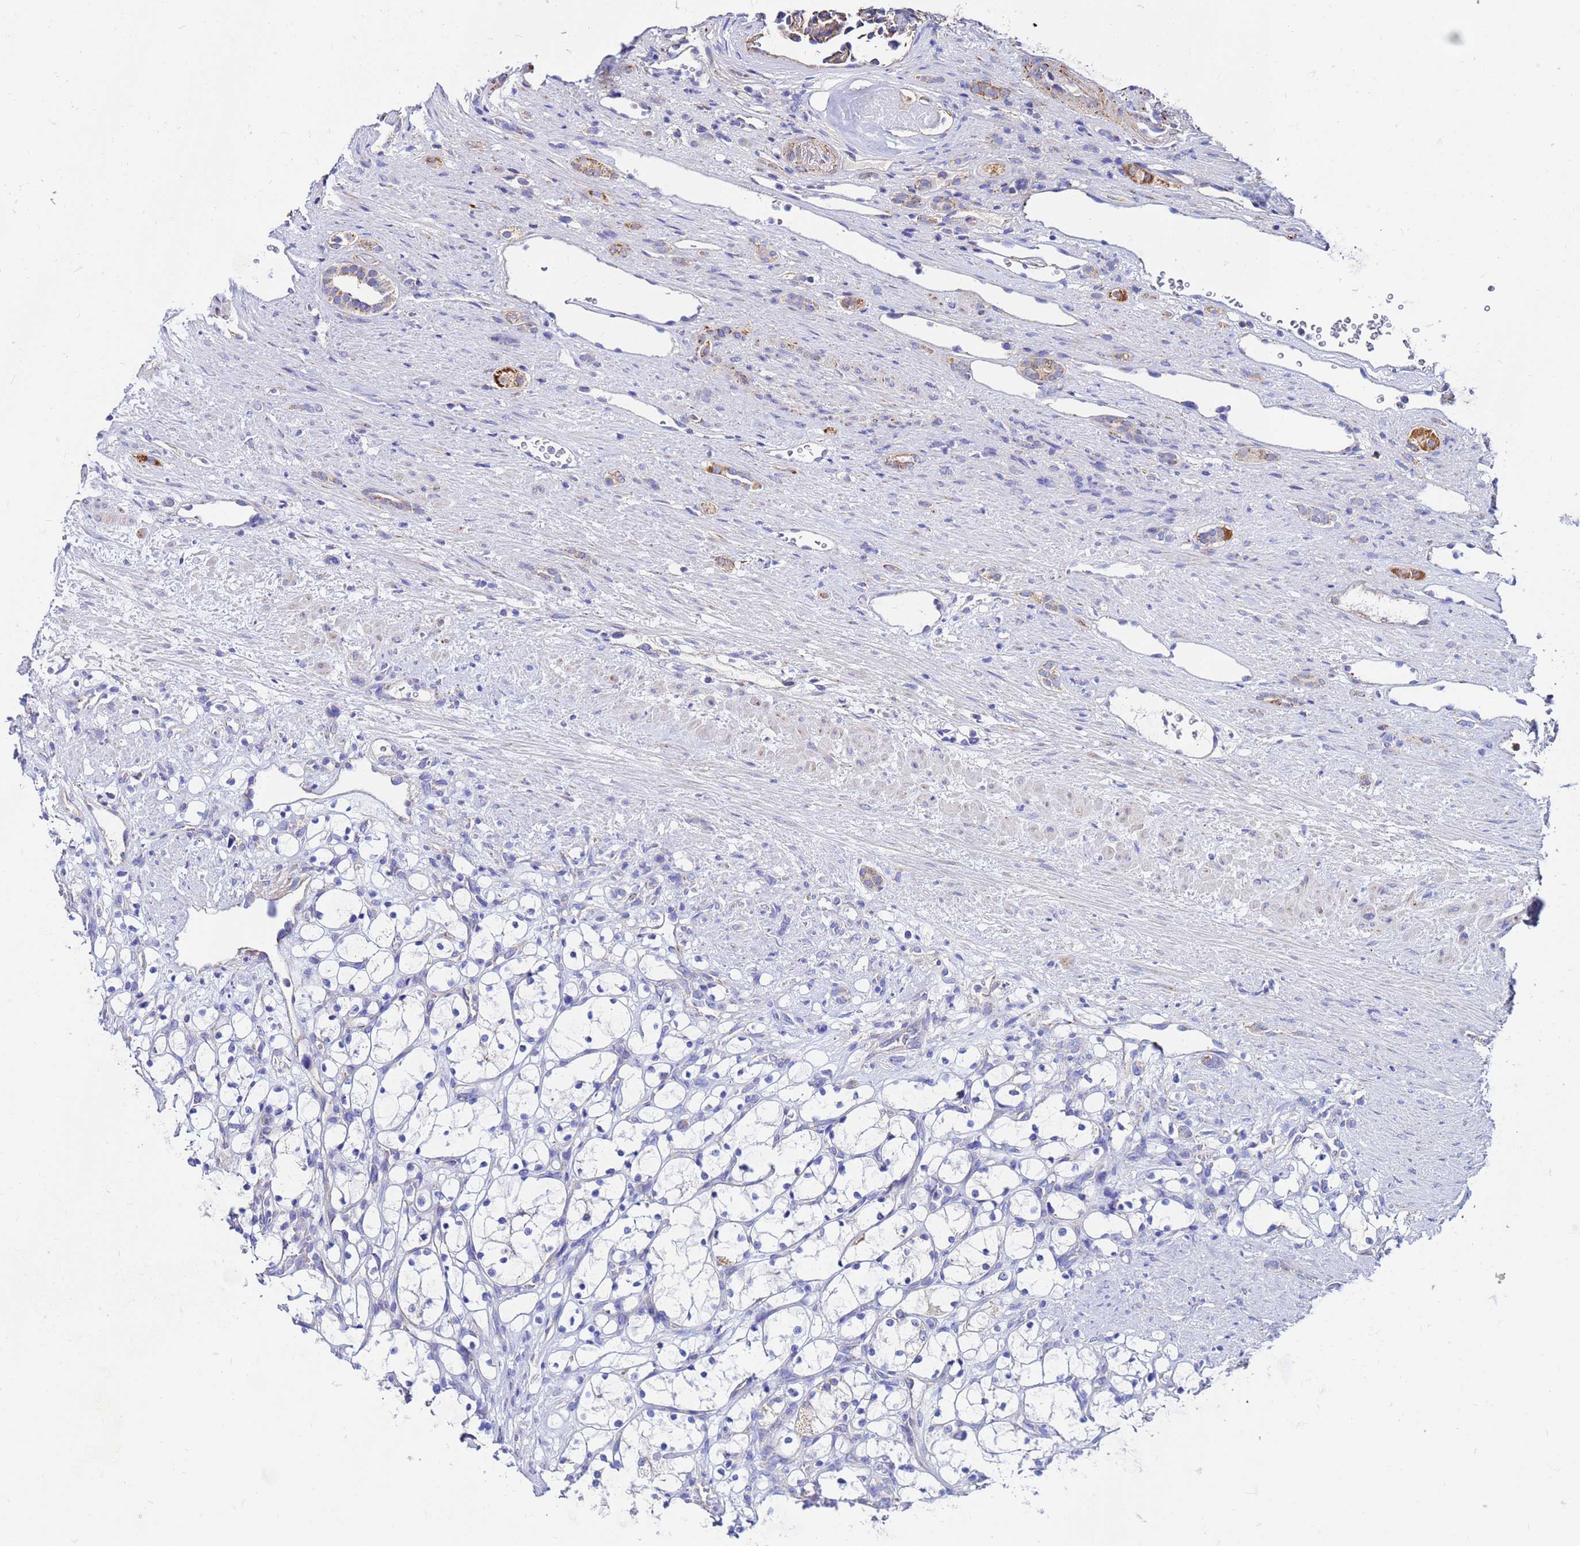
{"staining": {"intensity": "negative", "quantity": "none", "location": "none"}, "tissue": "renal cancer", "cell_type": "Tumor cells", "image_type": "cancer", "snomed": [{"axis": "morphology", "description": "Adenocarcinoma, NOS"}, {"axis": "topography", "description": "Kidney"}], "caption": "Tumor cells are negative for protein expression in human renal adenocarcinoma.", "gene": "FAHD2A", "patient": {"sex": "female", "age": 69}}